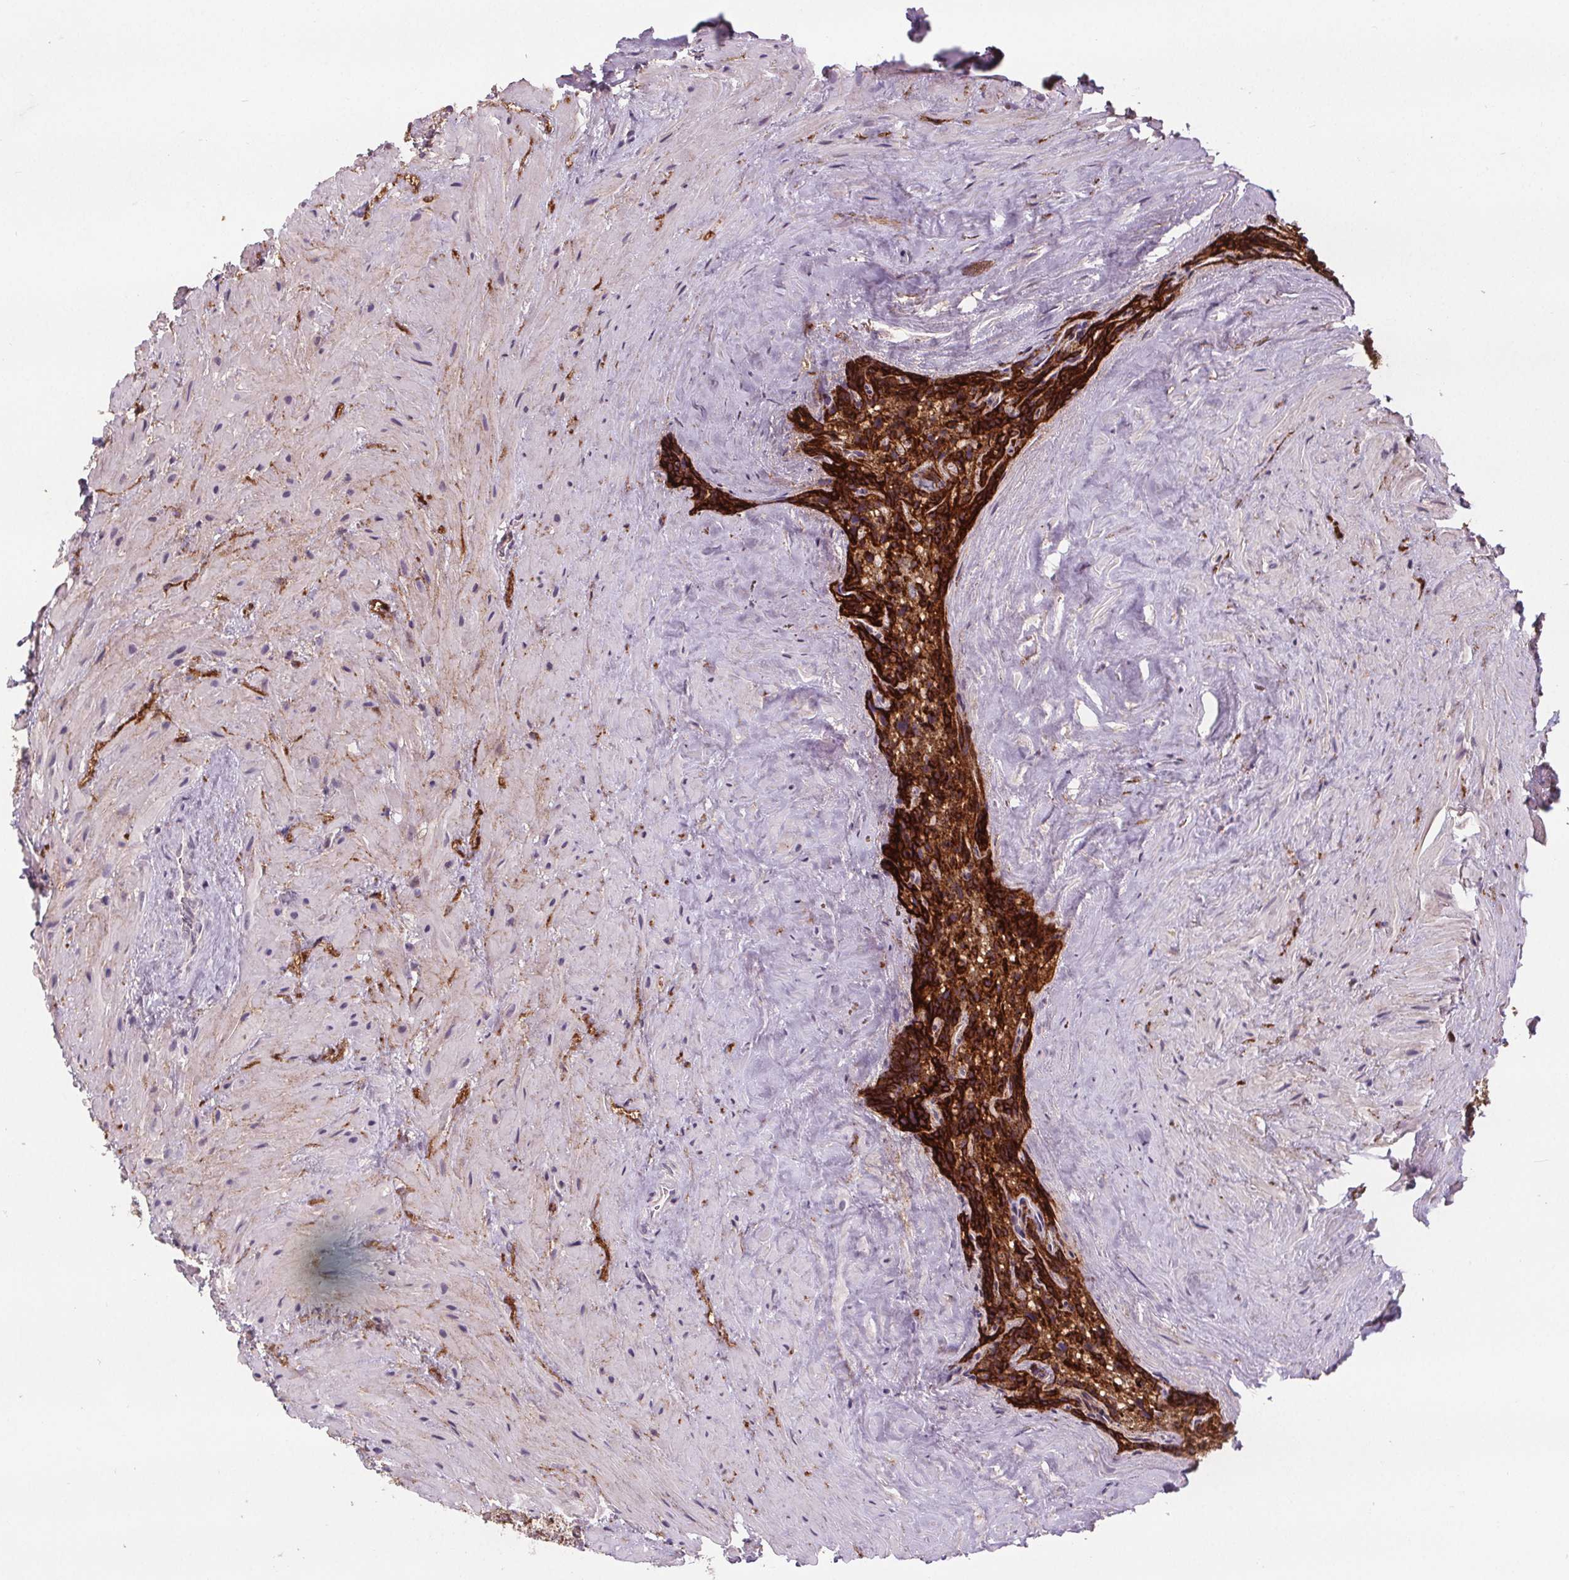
{"staining": {"intensity": "strong", "quantity": "25%-75%", "location": "cytoplasmic/membranous"}, "tissue": "seminal vesicle", "cell_type": "Glandular cells", "image_type": "normal", "snomed": [{"axis": "morphology", "description": "Normal tissue, NOS"}, {"axis": "topography", "description": "Prostate"}, {"axis": "topography", "description": "Seminal veicle"}], "caption": "High-power microscopy captured an immunohistochemistry (IHC) micrograph of benign seminal vesicle, revealing strong cytoplasmic/membranous positivity in approximately 25%-75% of glandular cells. The protein of interest is shown in brown color, while the nuclei are stained blue.", "gene": "ATP1A1", "patient": {"sex": "male", "age": 71}}